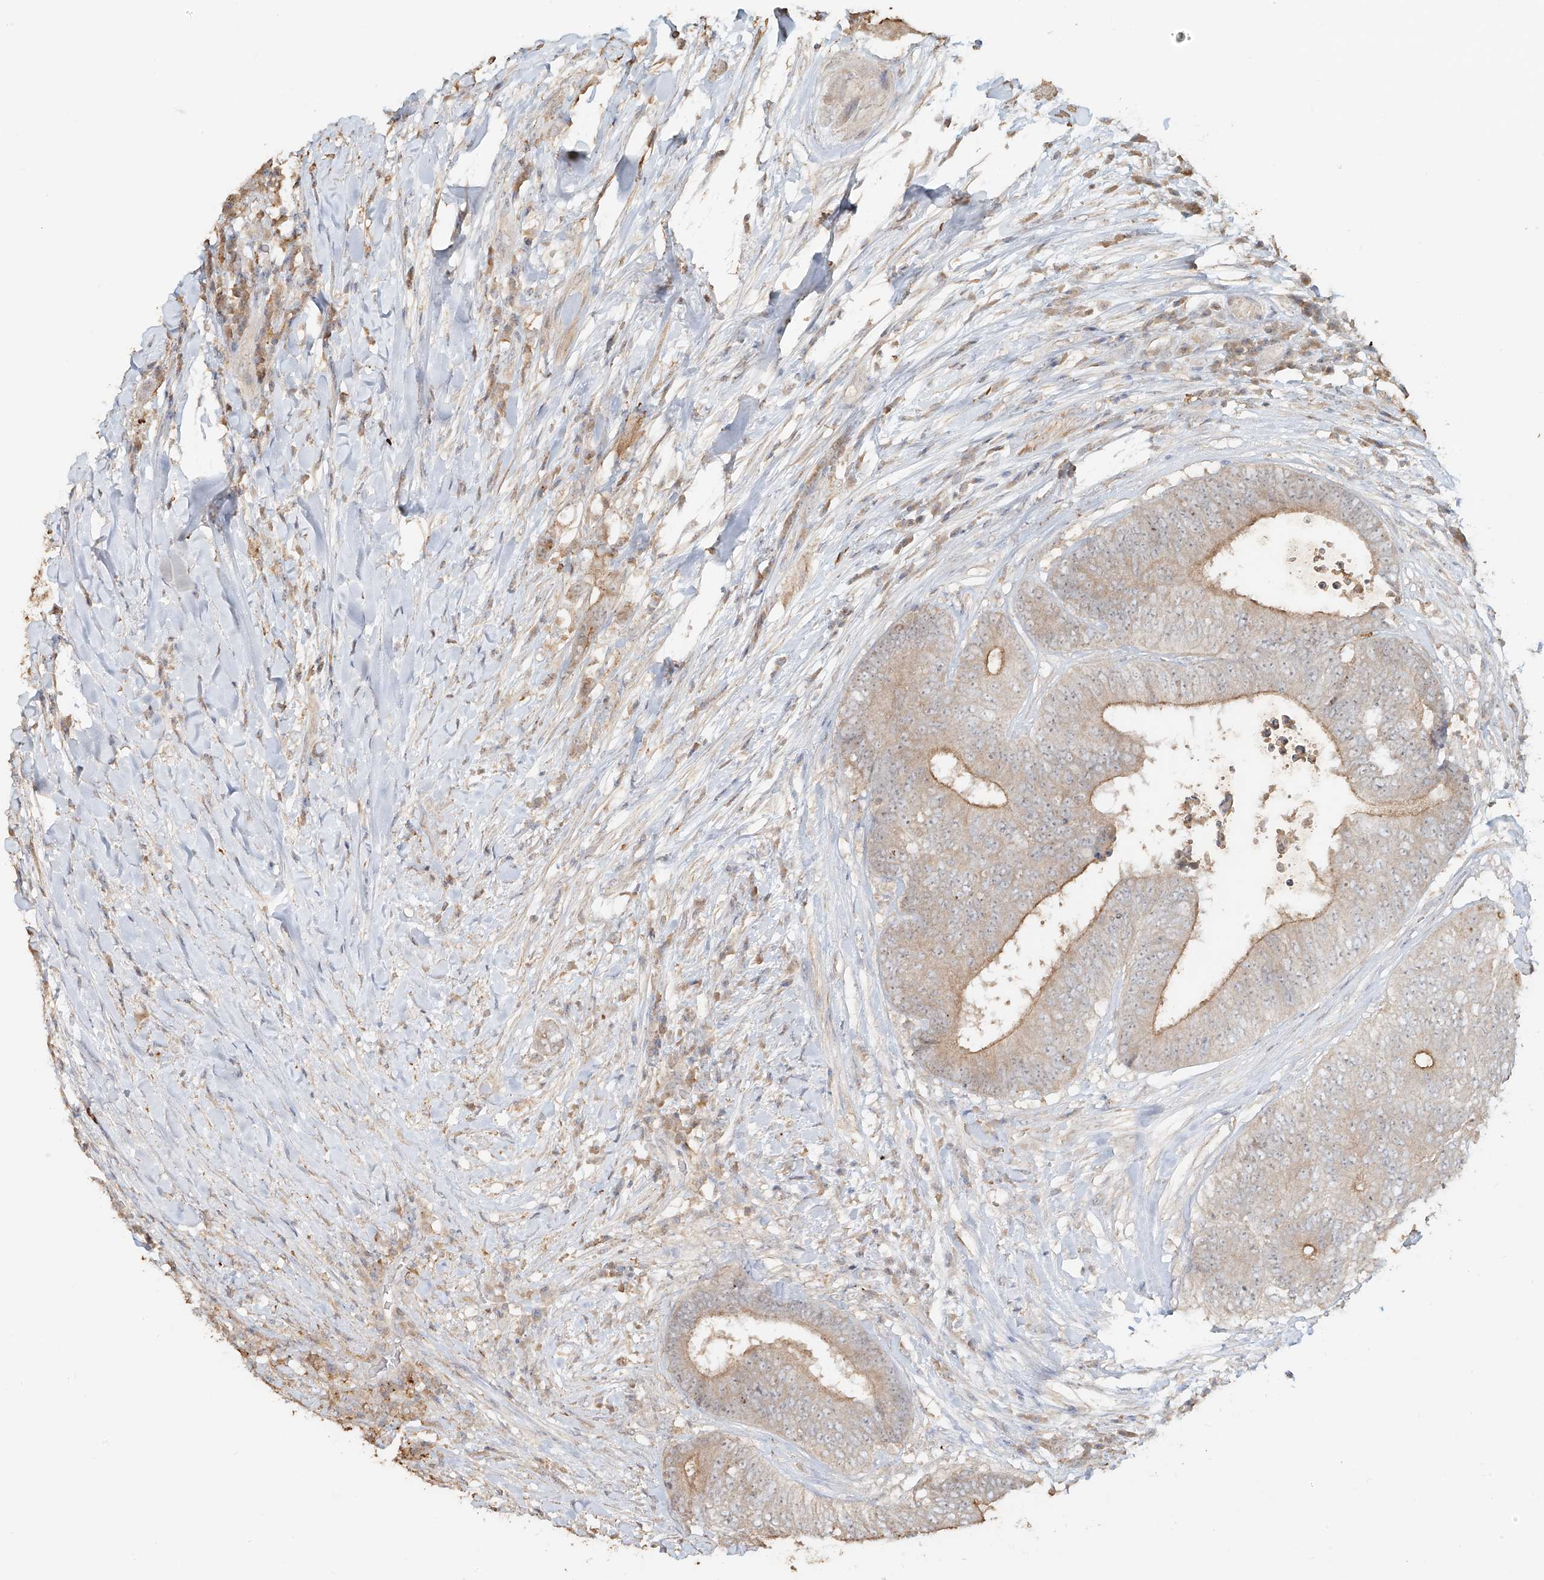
{"staining": {"intensity": "moderate", "quantity": "<25%", "location": "cytoplasmic/membranous"}, "tissue": "colorectal cancer", "cell_type": "Tumor cells", "image_type": "cancer", "snomed": [{"axis": "morphology", "description": "Adenocarcinoma, NOS"}, {"axis": "topography", "description": "Rectum"}], "caption": "Protein staining of colorectal cancer (adenocarcinoma) tissue reveals moderate cytoplasmic/membranous staining in approximately <25% of tumor cells.", "gene": "NPHS1", "patient": {"sex": "male", "age": 72}}